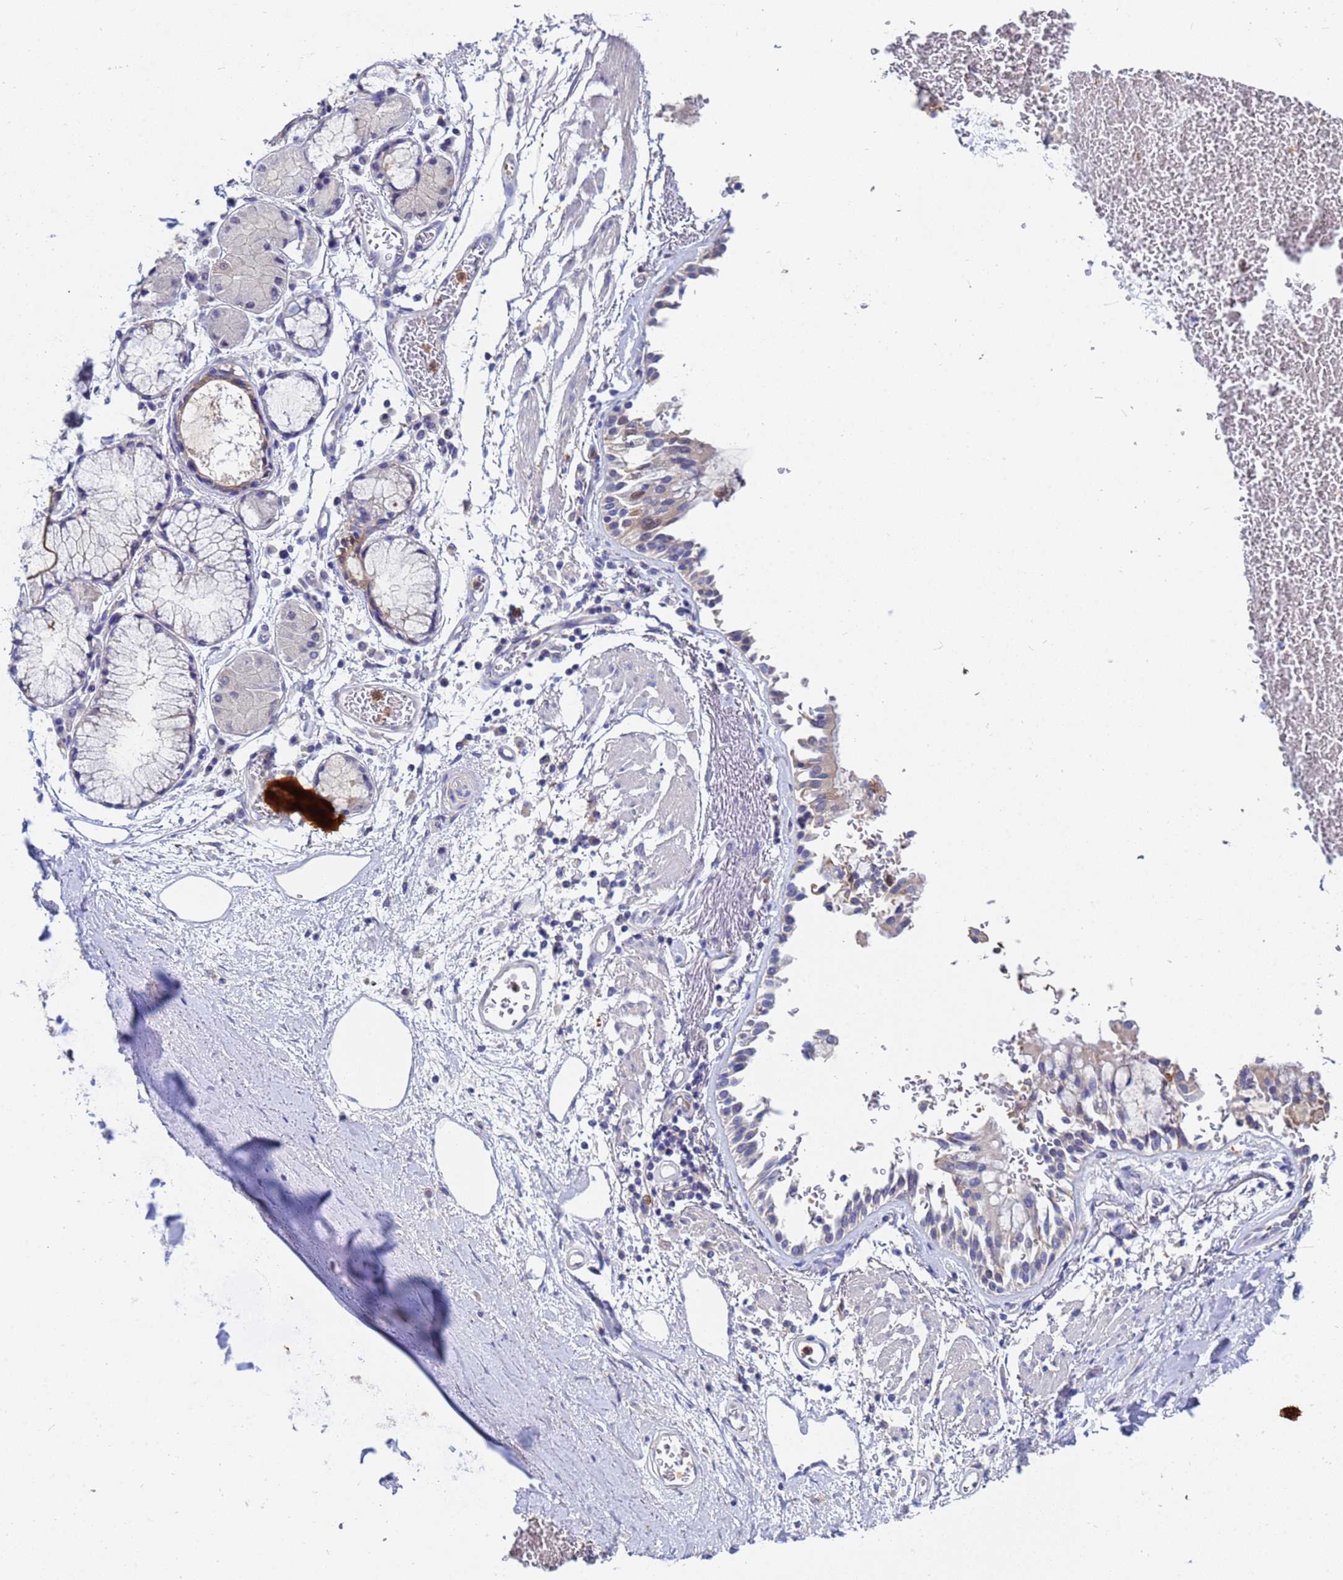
{"staining": {"intensity": "negative", "quantity": "none", "location": "none"}, "tissue": "adipose tissue", "cell_type": "Adipocytes", "image_type": "normal", "snomed": [{"axis": "morphology", "description": "Normal tissue, NOS"}, {"axis": "topography", "description": "Cartilage tissue"}], "caption": "A high-resolution histopathology image shows immunohistochemistry (IHC) staining of unremarkable adipose tissue, which reveals no significant positivity in adipocytes.", "gene": "TTLL11", "patient": {"sex": "male", "age": 73}}